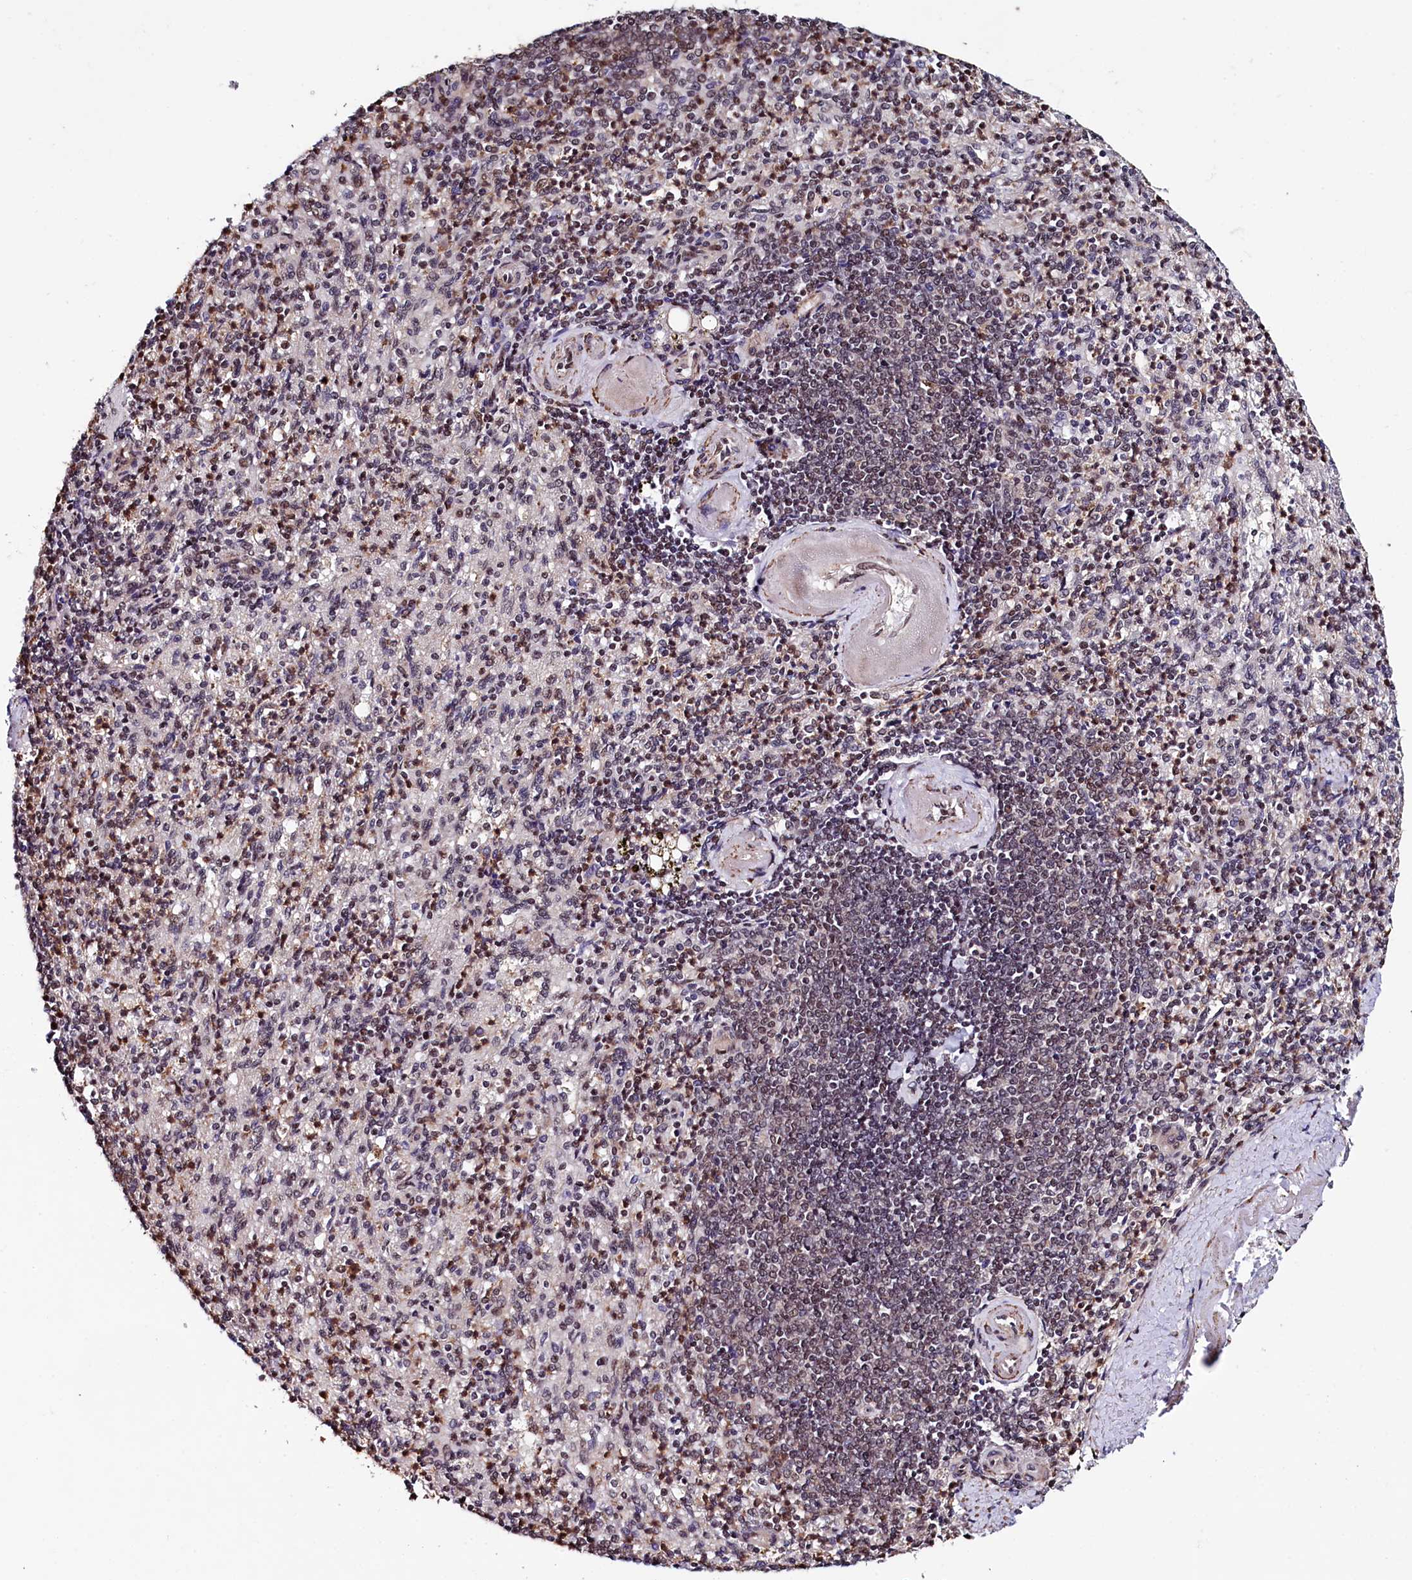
{"staining": {"intensity": "weak", "quantity": "25%-75%", "location": "nuclear"}, "tissue": "spleen", "cell_type": "Cells in red pulp", "image_type": "normal", "snomed": [{"axis": "morphology", "description": "Normal tissue, NOS"}, {"axis": "topography", "description": "Spleen"}], "caption": "Immunohistochemistry (IHC) histopathology image of benign spleen stained for a protein (brown), which displays low levels of weak nuclear staining in about 25%-75% of cells in red pulp.", "gene": "LEO1", "patient": {"sex": "female", "age": 74}}